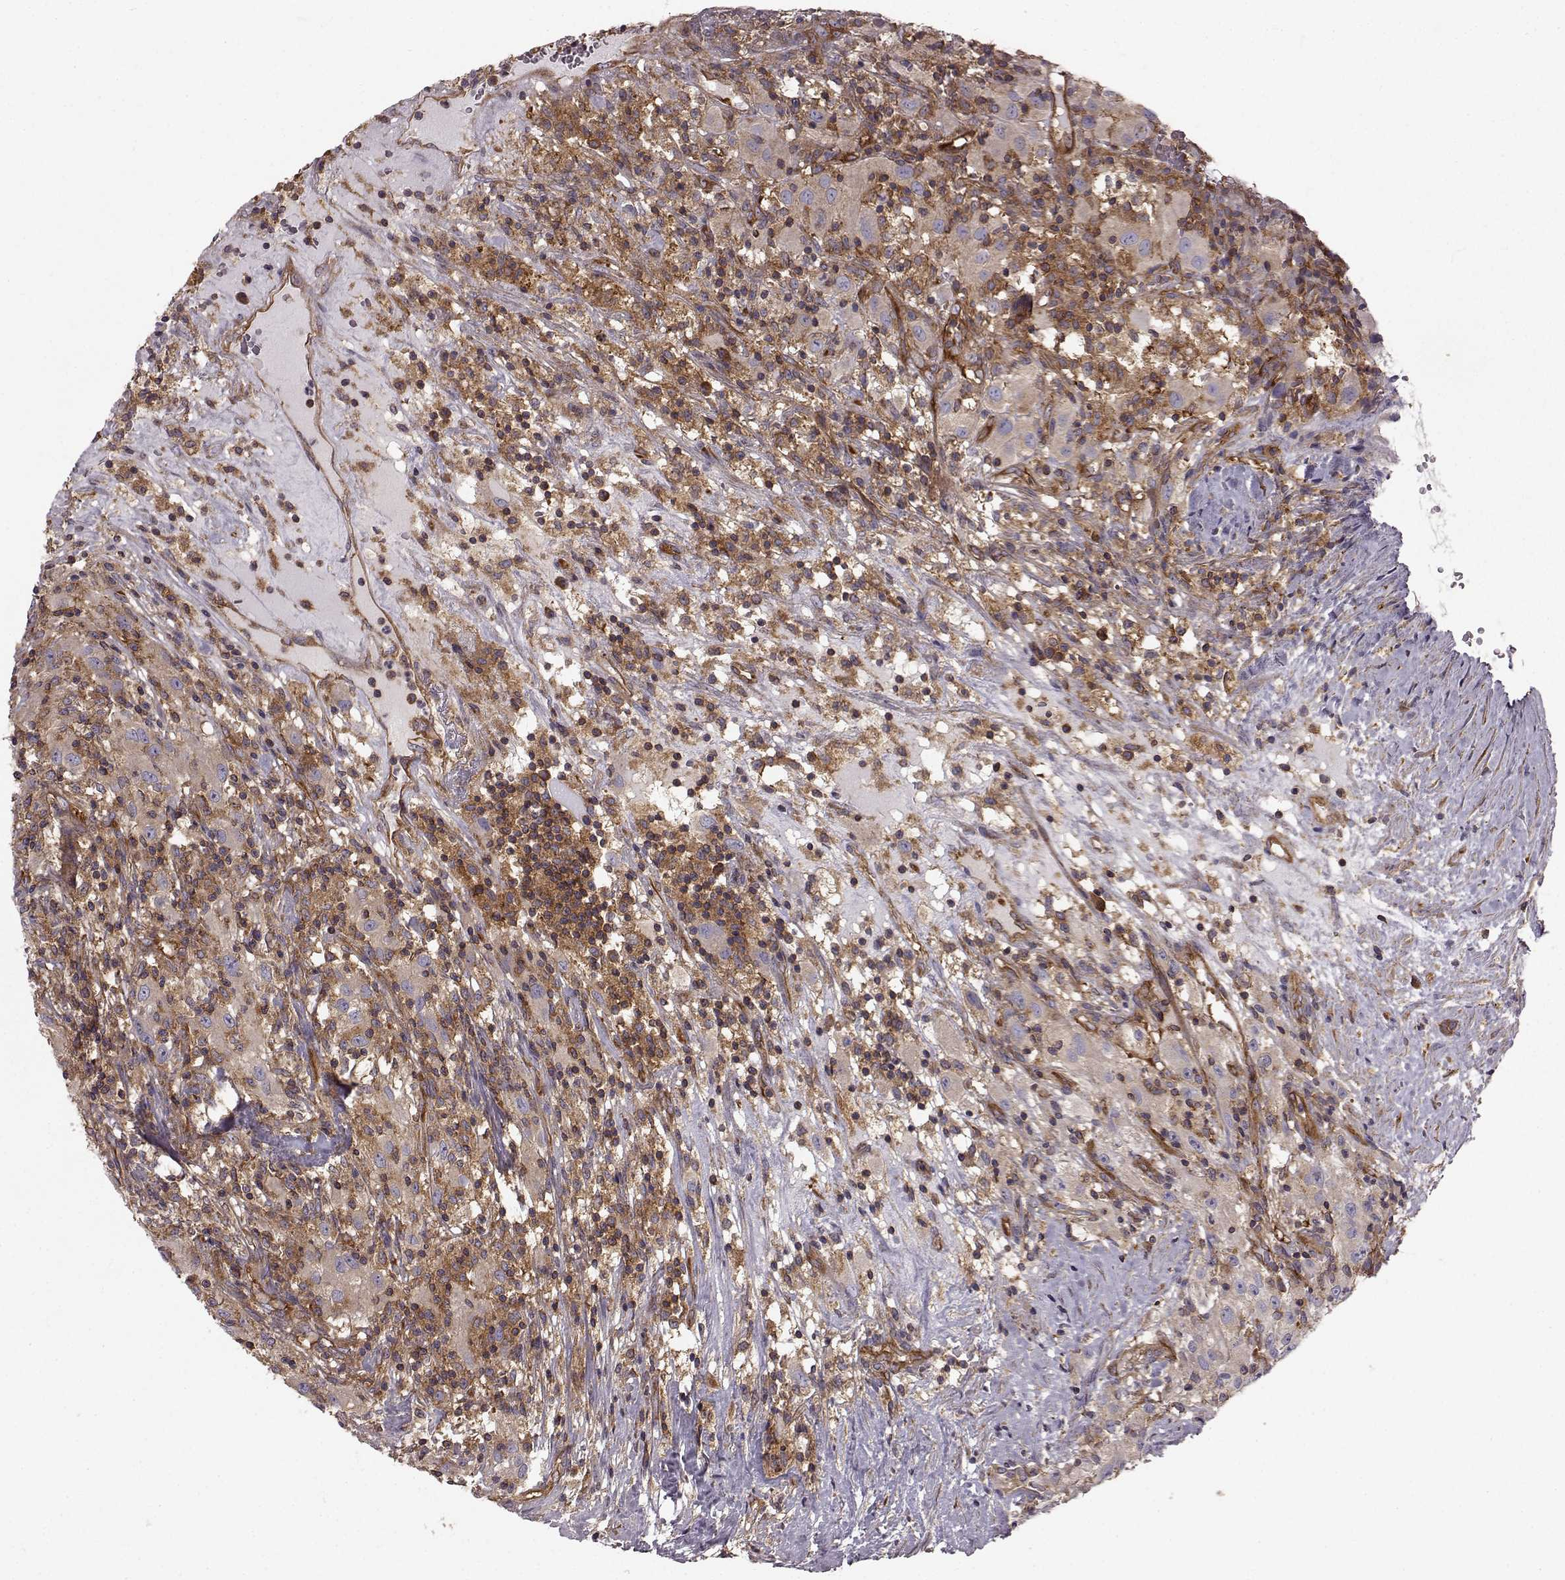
{"staining": {"intensity": "moderate", "quantity": "25%-75%", "location": "cytoplasmic/membranous"}, "tissue": "renal cancer", "cell_type": "Tumor cells", "image_type": "cancer", "snomed": [{"axis": "morphology", "description": "Adenocarcinoma, NOS"}, {"axis": "topography", "description": "Kidney"}], "caption": "Protein analysis of adenocarcinoma (renal) tissue reveals moderate cytoplasmic/membranous expression in about 25%-75% of tumor cells.", "gene": "RABGAP1", "patient": {"sex": "female", "age": 67}}